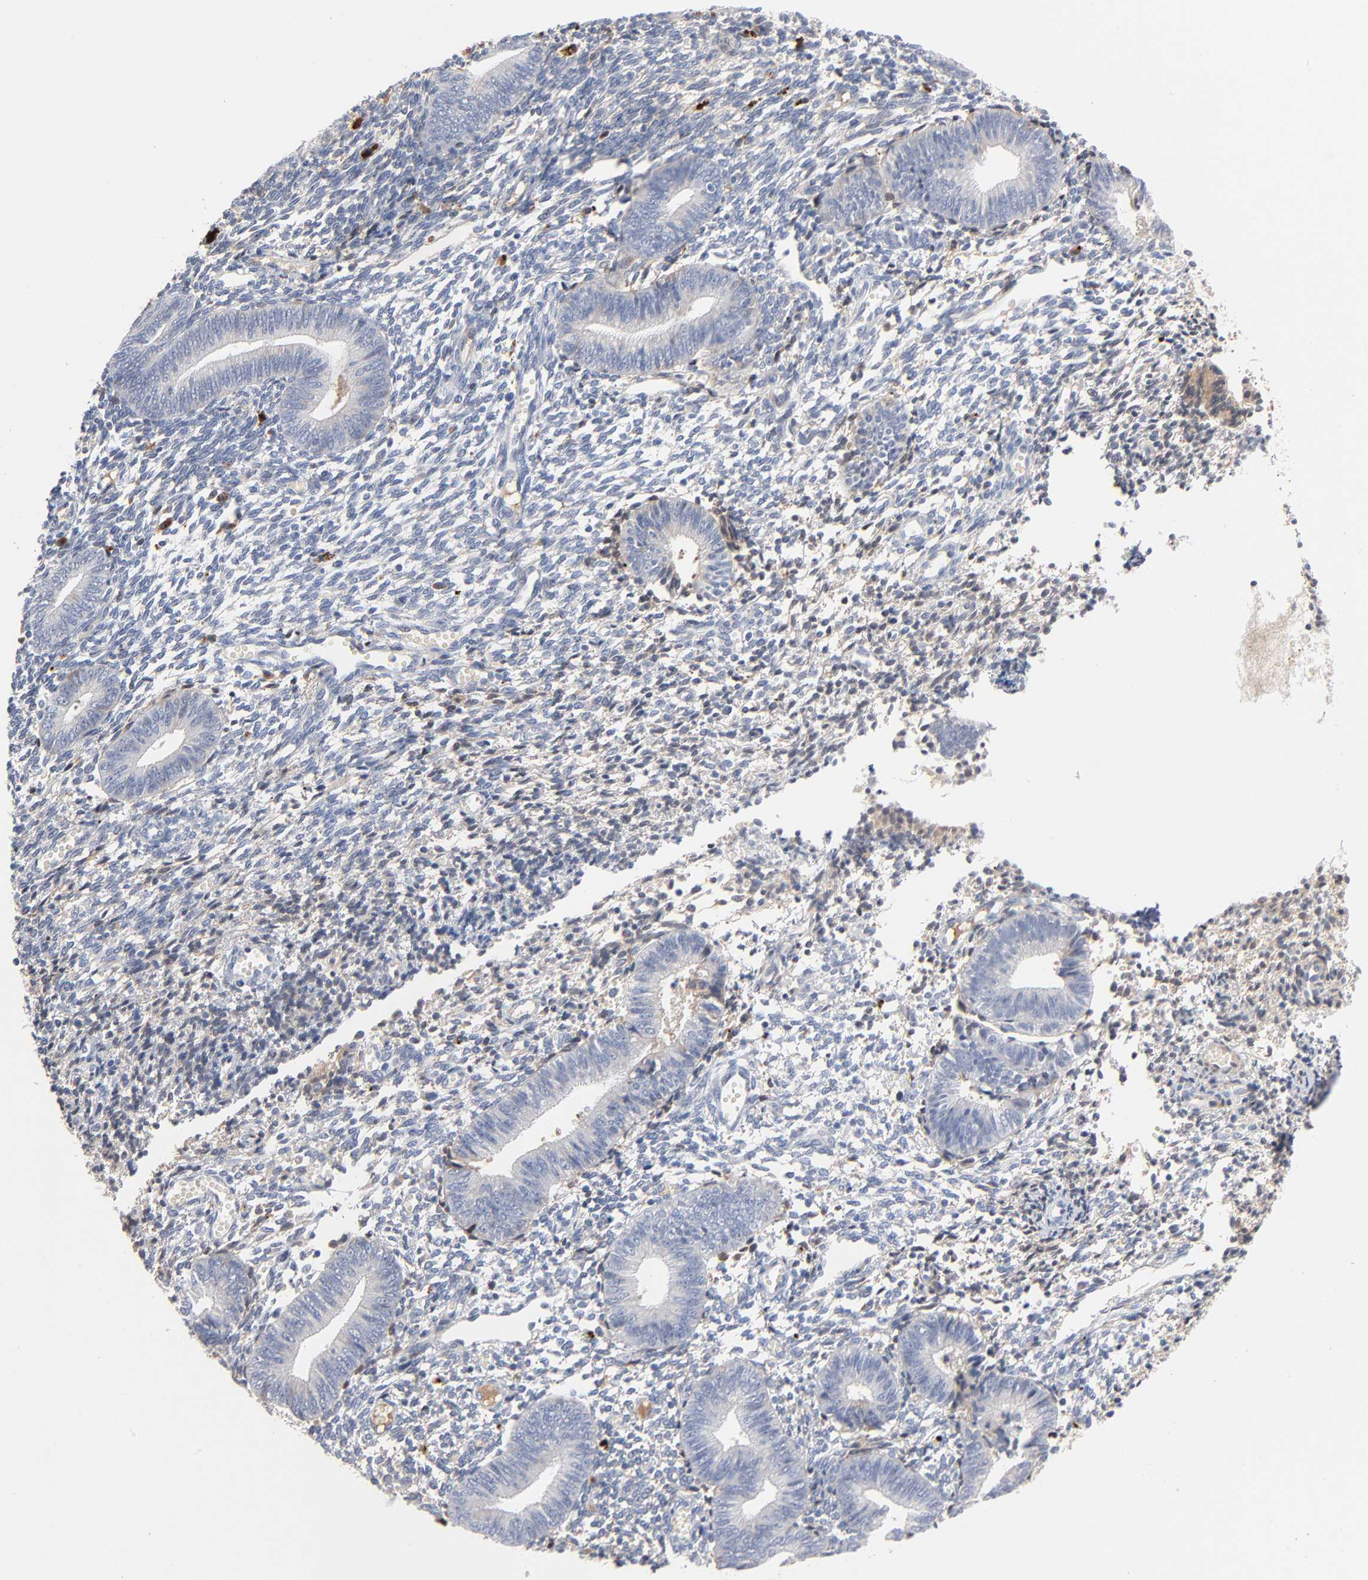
{"staining": {"intensity": "weak", "quantity": "25%-75%", "location": "cytoplasmic/membranous"}, "tissue": "endometrium", "cell_type": "Cells in endometrial stroma", "image_type": "normal", "snomed": [{"axis": "morphology", "description": "Normal tissue, NOS"}, {"axis": "topography", "description": "Uterus"}, {"axis": "topography", "description": "Endometrium"}], "caption": "About 25%-75% of cells in endometrial stroma in normal endometrium demonstrate weak cytoplasmic/membranous protein expression as visualized by brown immunohistochemical staining.", "gene": "SERPINA4", "patient": {"sex": "female", "age": 33}}